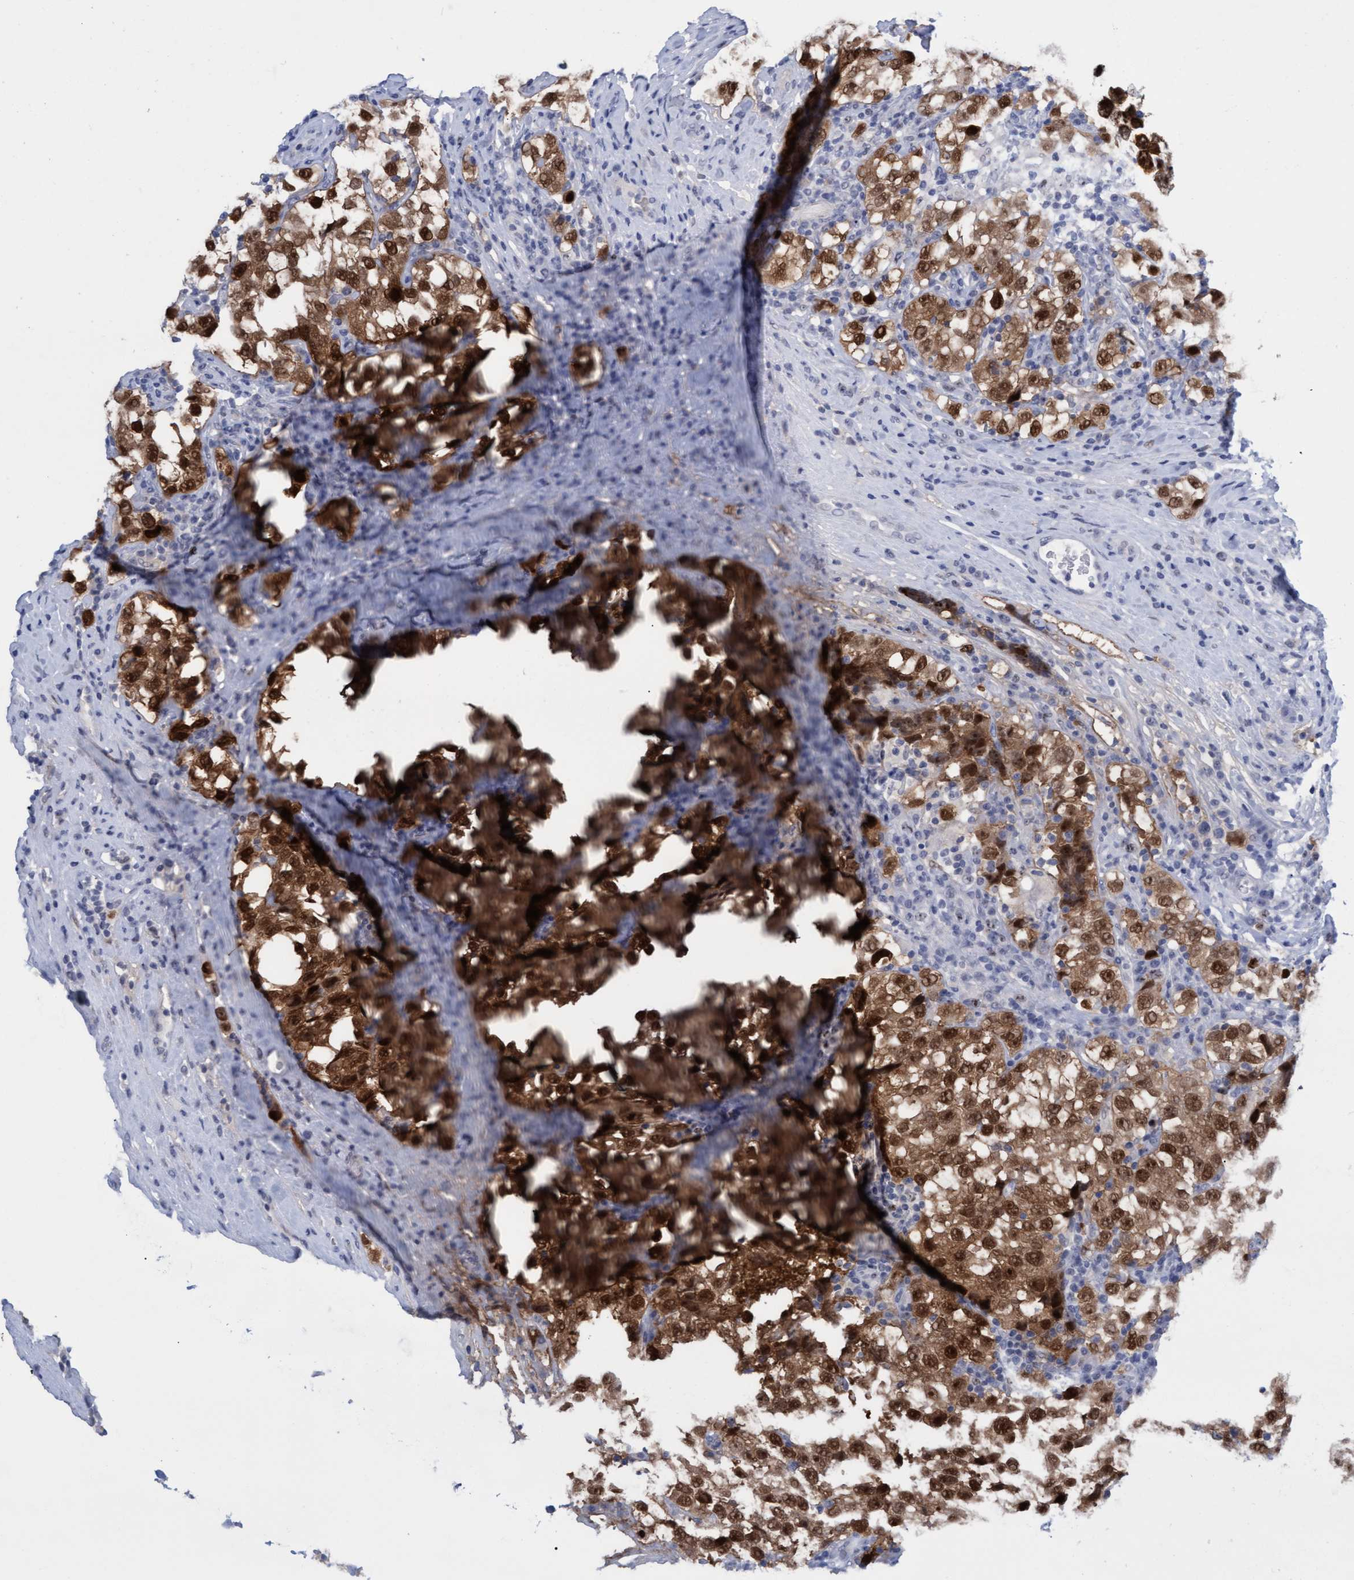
{"staining": {"intensity": "strong", "quantity": ">75%", "location": "cytoplasmic/membranous"}, "tissue": "testis cancer", "cell_type": "Tumor cells", "image_type": "cancer", "snomed": [{"axis": "morphology", "description": "Normal tissue, NOS"}, {"axis": "morphology", "description": "Seminoma, NOS"}, {"axis": "topography", "description": "Testis"}], "caption": "Immunohistochemical staining of human seminoma (testis) shows high levels of strong cytoplasmic/membranous protein staining in approximately >75% of tumor cells.", "gene": "PINX1", "patient": {"sex": "male", "age": 43}}